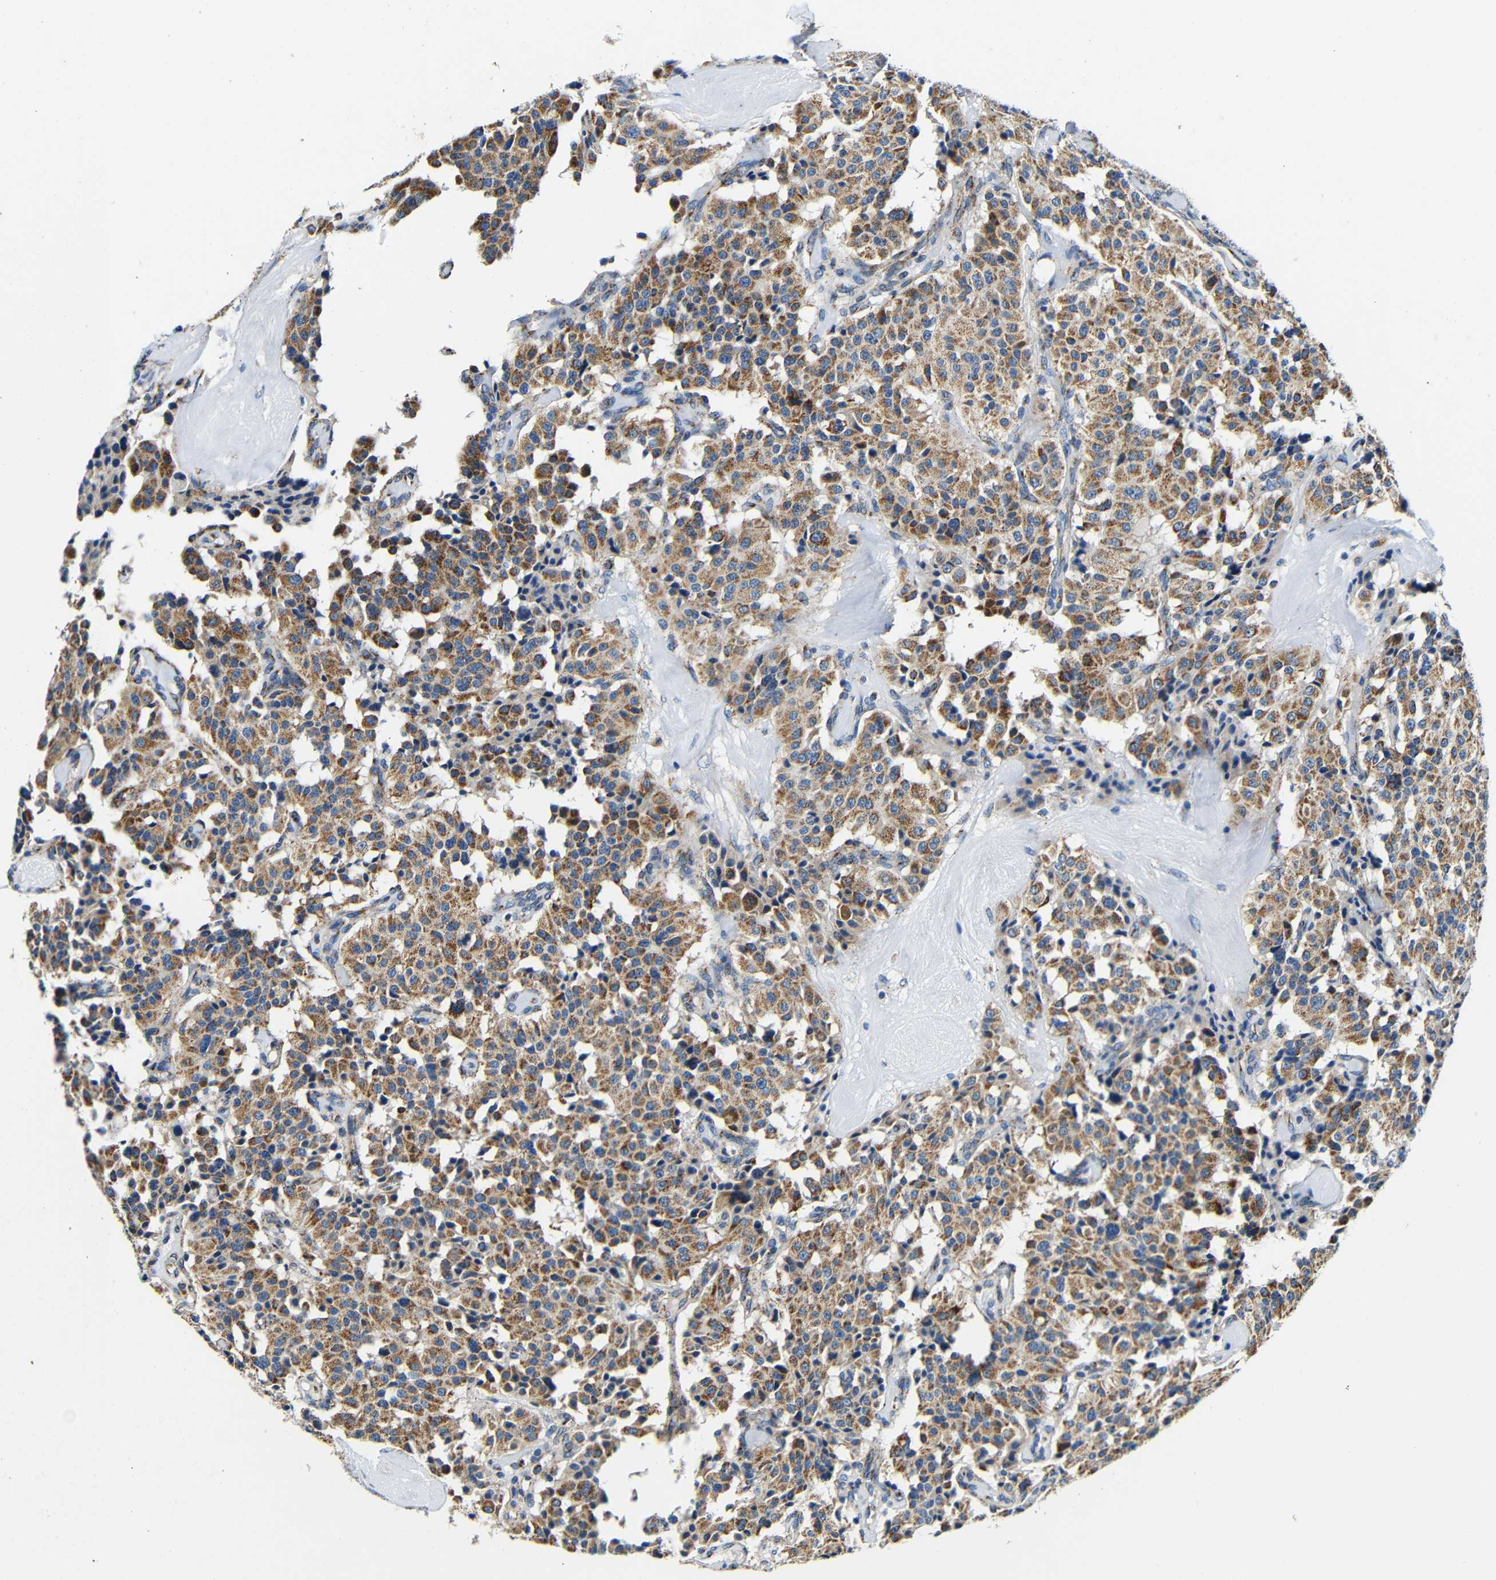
{"staining": {"intensity": "moderate", "quantity": ">75%", "location": "cytoplasmic/membranous"}, "tissue": "carcinoid", "cell_type": "Tumor cells", "image_type": "cancer", "snomed": [{"axis": "morphology", "description": "Carcinoid, malignant, NOS"}, {"axis": "topography", "description": "Lung"}], "caption": "Malignant carcinoid stained for a protein (brown) demonstrates moderate cytoplasmic/membranous positive staining in about >75% of tumor cells.", "gene": "GALNT18", "patient": {"sex": "male", "age": 30}}